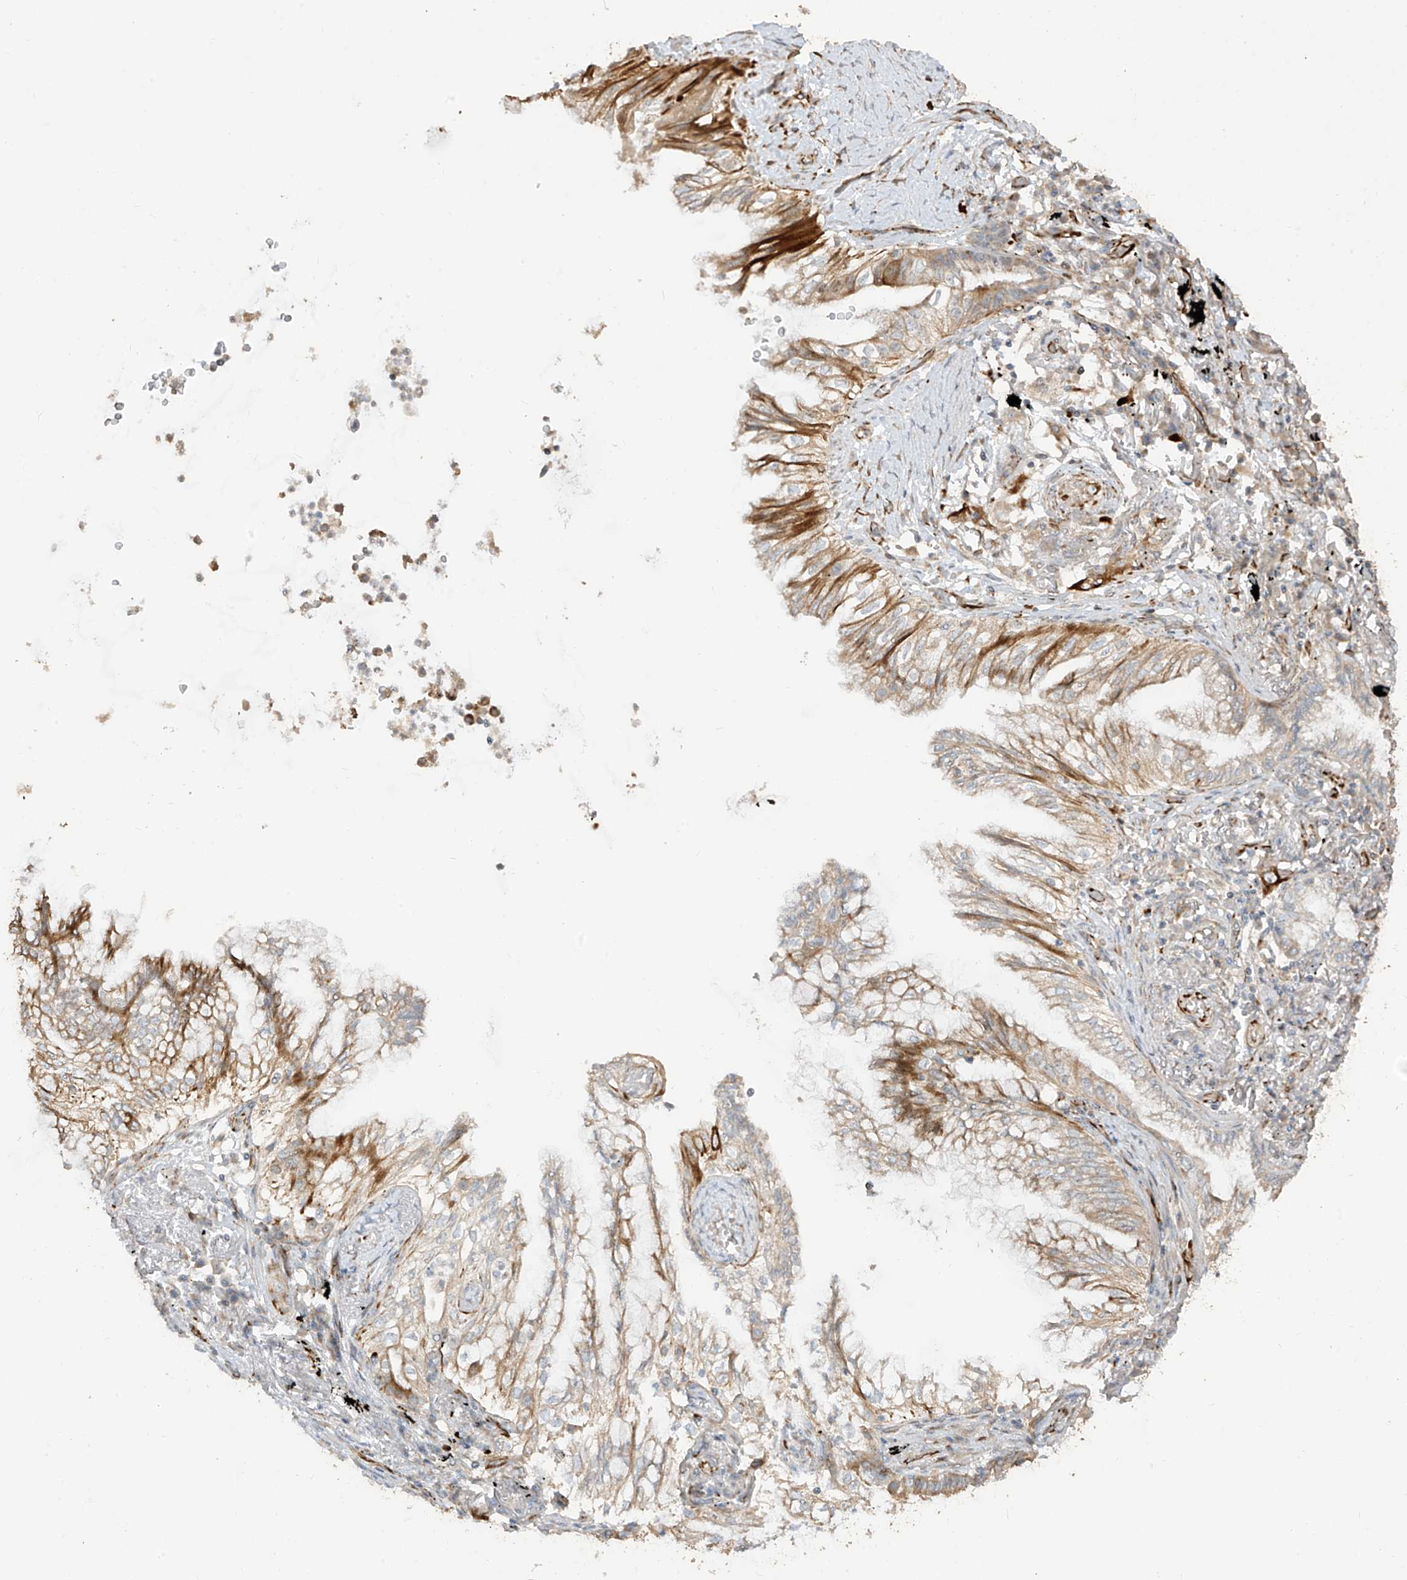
{"staining": {"intensity": "moderate", "quantity": "25%-75%", "location": "cytoplasmic/membranous"}, "tissue": "lung cancer", "cell_type": "Tumor cells", "image_type": "cancer", "snomed": [{"axis": "morphology", "description": "Adenocarcinoma, NOS"}, {"axis": "topography", "description": "Lung"}], "caption": "Adenocarcinoma (lung) tissue exhibits moderate cytoplasmic/membranous positivity in approximately 25%-75% of tumor cells", "gene": "DCDC2", "patient": {"sex": "female", "age": 70}}